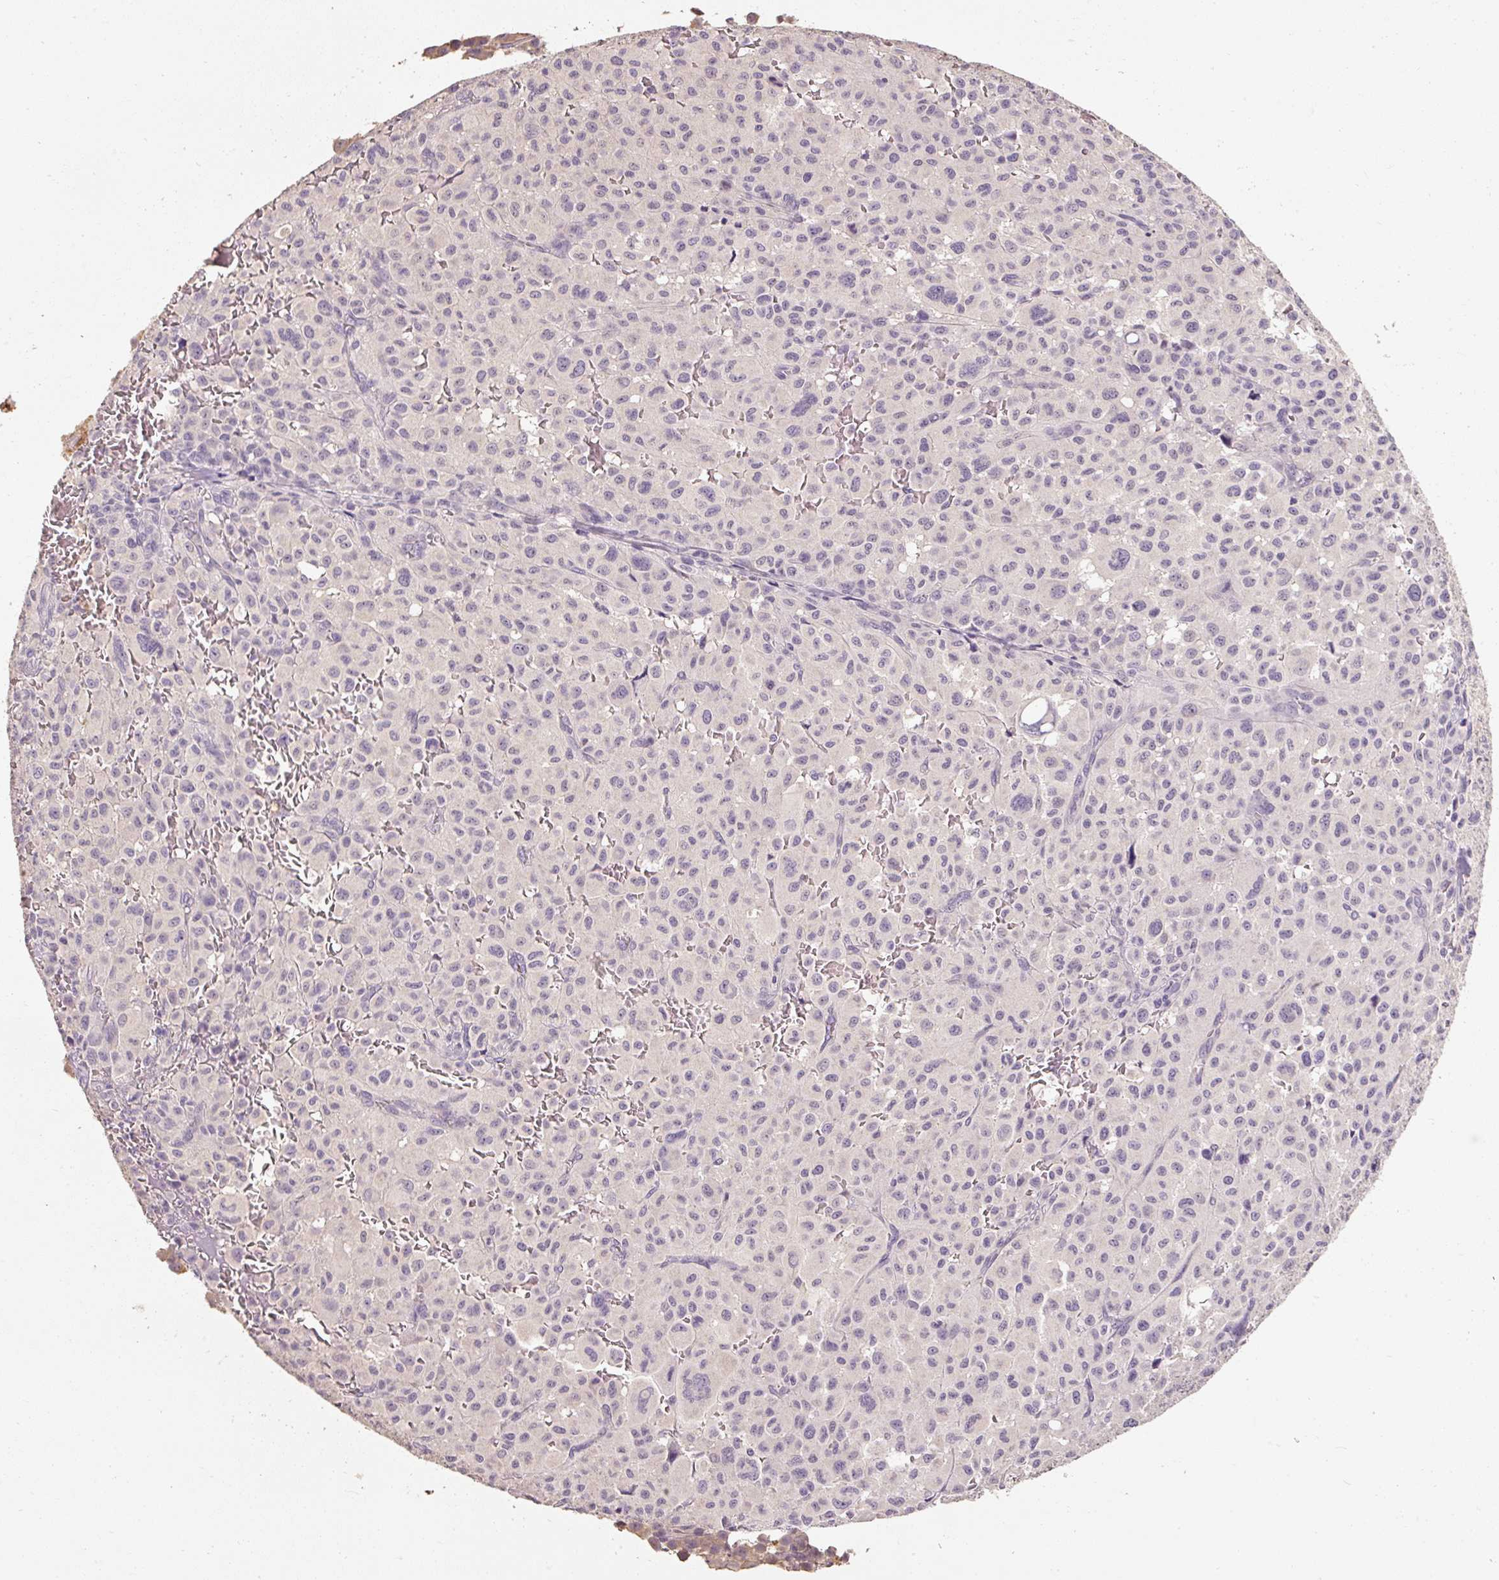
{"staining": {"intensity": "moderate", "quantity": "<25%", "location": "cytoplasmic/membranous"}, "tissue": "melanoma", "cell_type": "Tumor cells", "image_type": "cancer", "snomed": [{"axis": "morphology", "description": "Malignant melanoma, NOS"}, {"axis": "topography", "description": "Skin"}], "caption": "High-power microscopy captured an IHC photomicrograph of malignant melanoma, revealing moderate cytoplasmic/membranous staining in approximately <25% of tumor cells.", "gene": "CFAP65", "patient": {"sex": "female", "age": 74}}